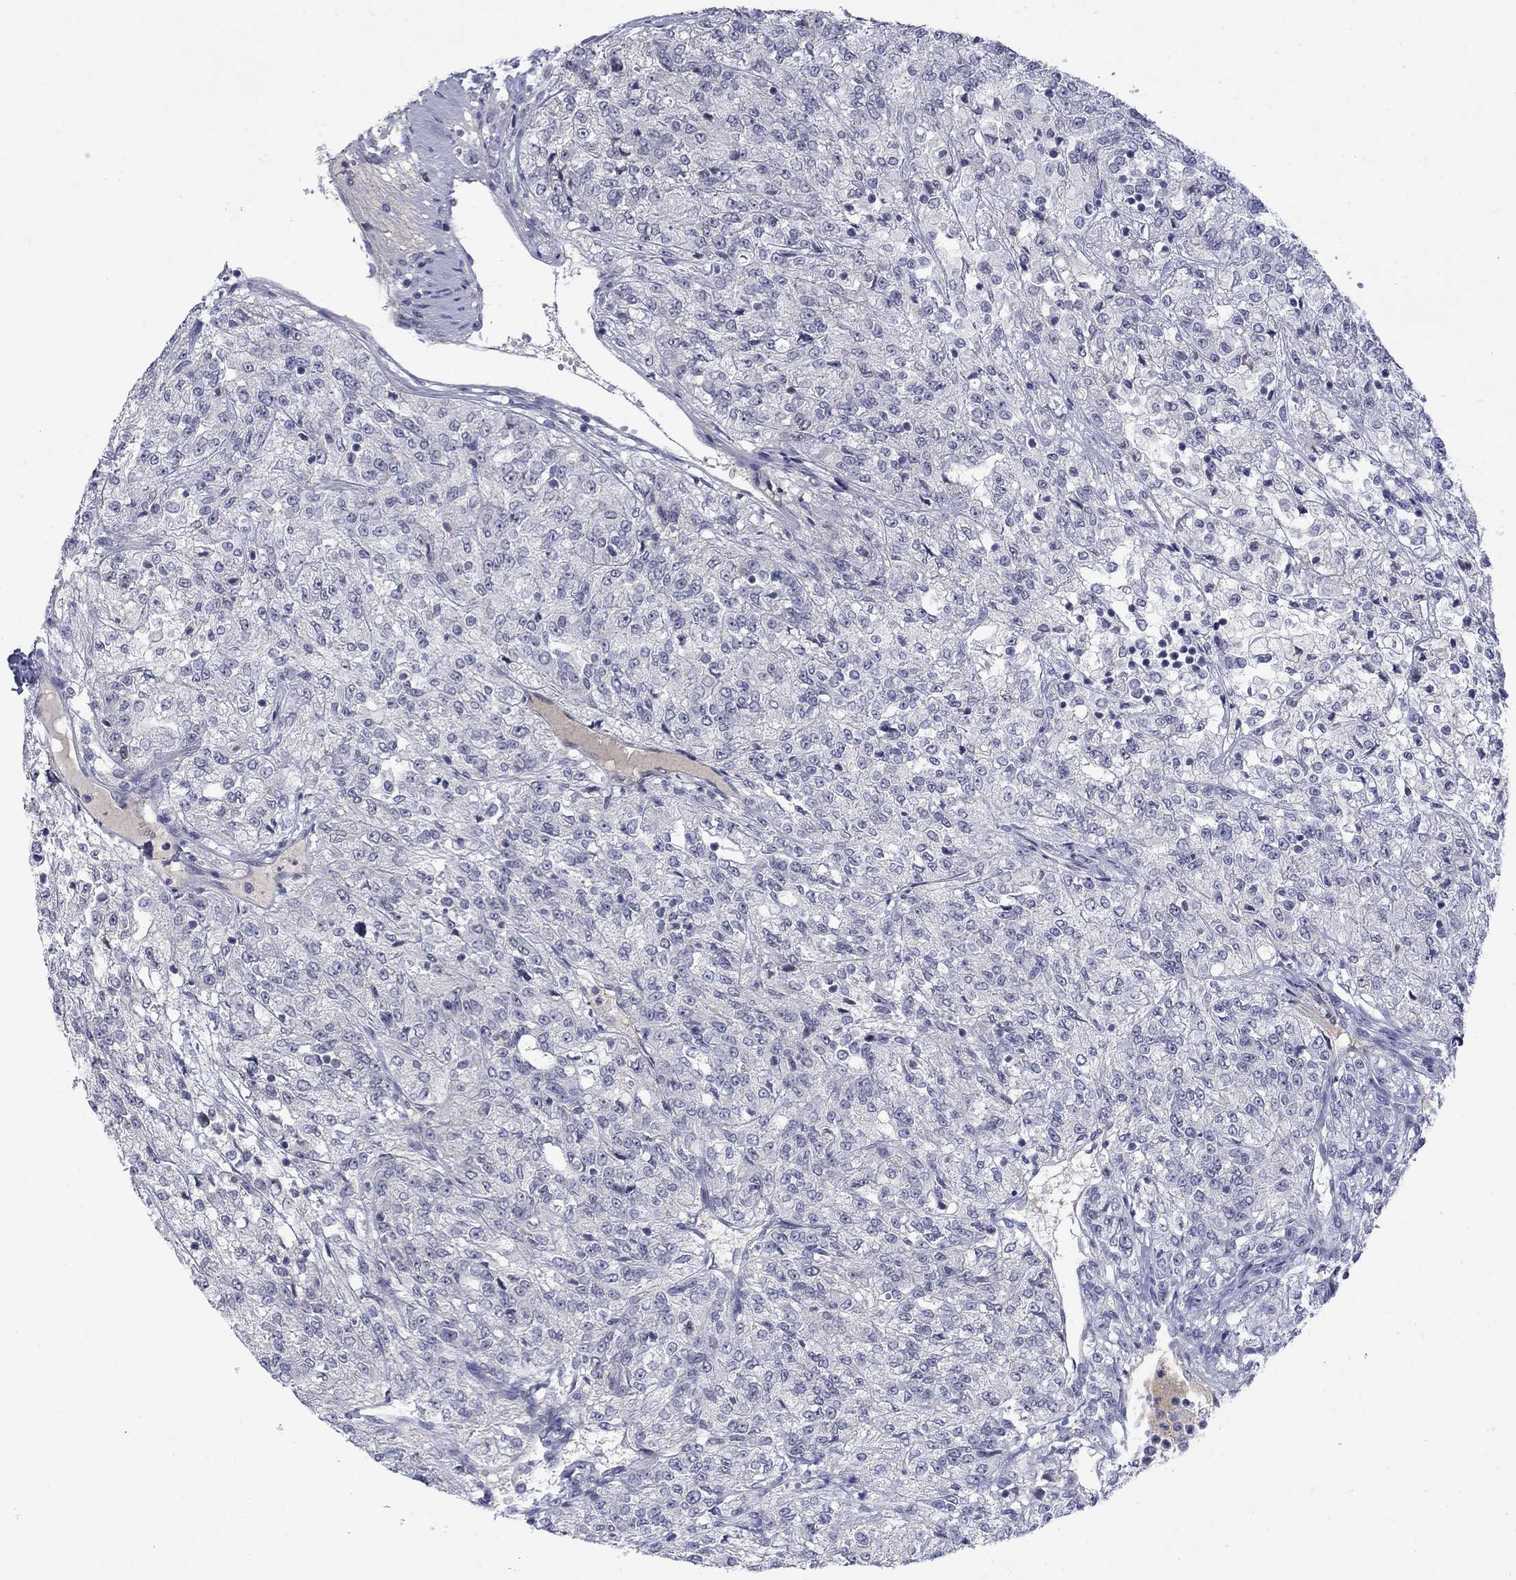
{"staining": {"intensity": "negative", "quantity": "none", "location": "none"}, "tissue": "renal cancer", "cell_type": "Tumor cells", "image_type": "cancer", "snomed": [{"axis": "morphology", "description": "Adenocarcinoma, NOS"}, {"axis": "topography", "description": "Kidney"}], "caption": "High power microscopy micrograph of an immunohistochemistry micrograph of renal adenocarcinoma, revealing no significant staining in tumor cells. Nuclei are stained in blue.", "gene": "NSMF", "patient": {"sex": "female", "age": 63}}